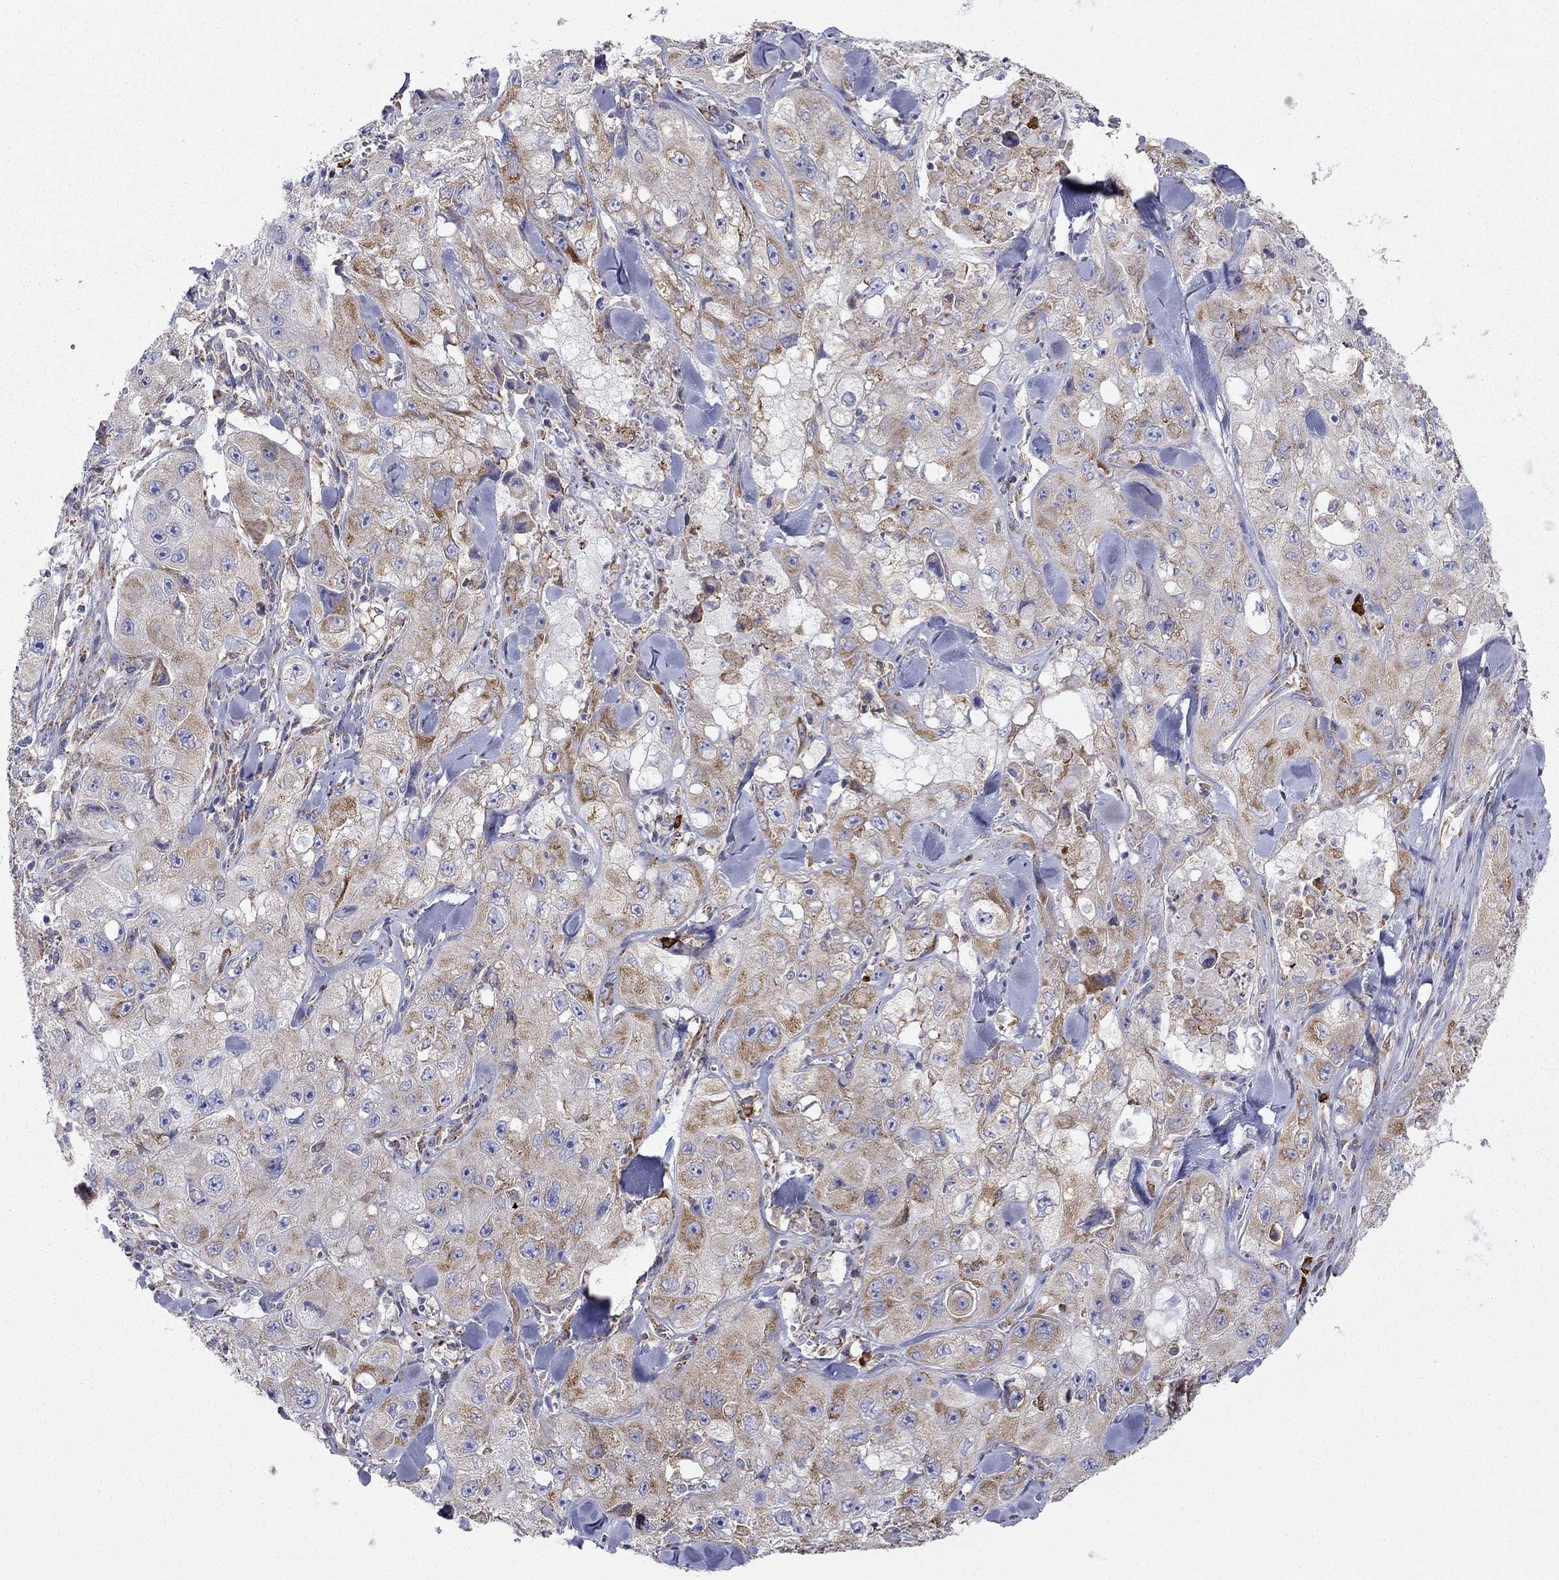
{"staining": {"intensity": "moderate", "quantity": ">75%", "location": "cytoplasmic/membranous"}, "tissue": "skin cancer", "cell_type": "Tumor cells", "image_type": "cancer", "snomed": [{"axis": "morphology", "description": "Squamous cell carcinoma, NOS"}, {"axis": "topography", "description": "Skin"}, {"axis": "topography", "description": "Subcutis"}], "caption": "Moderate cytoplasmic/membranous positivity for a protein is seen in approximately >75% of tumor cells of skin cancer (squamous cell carcinoma) using immunohistochemistry (IHC).", "gene": "LONRF2", "patient": {"sex": "male", "age": 73}}